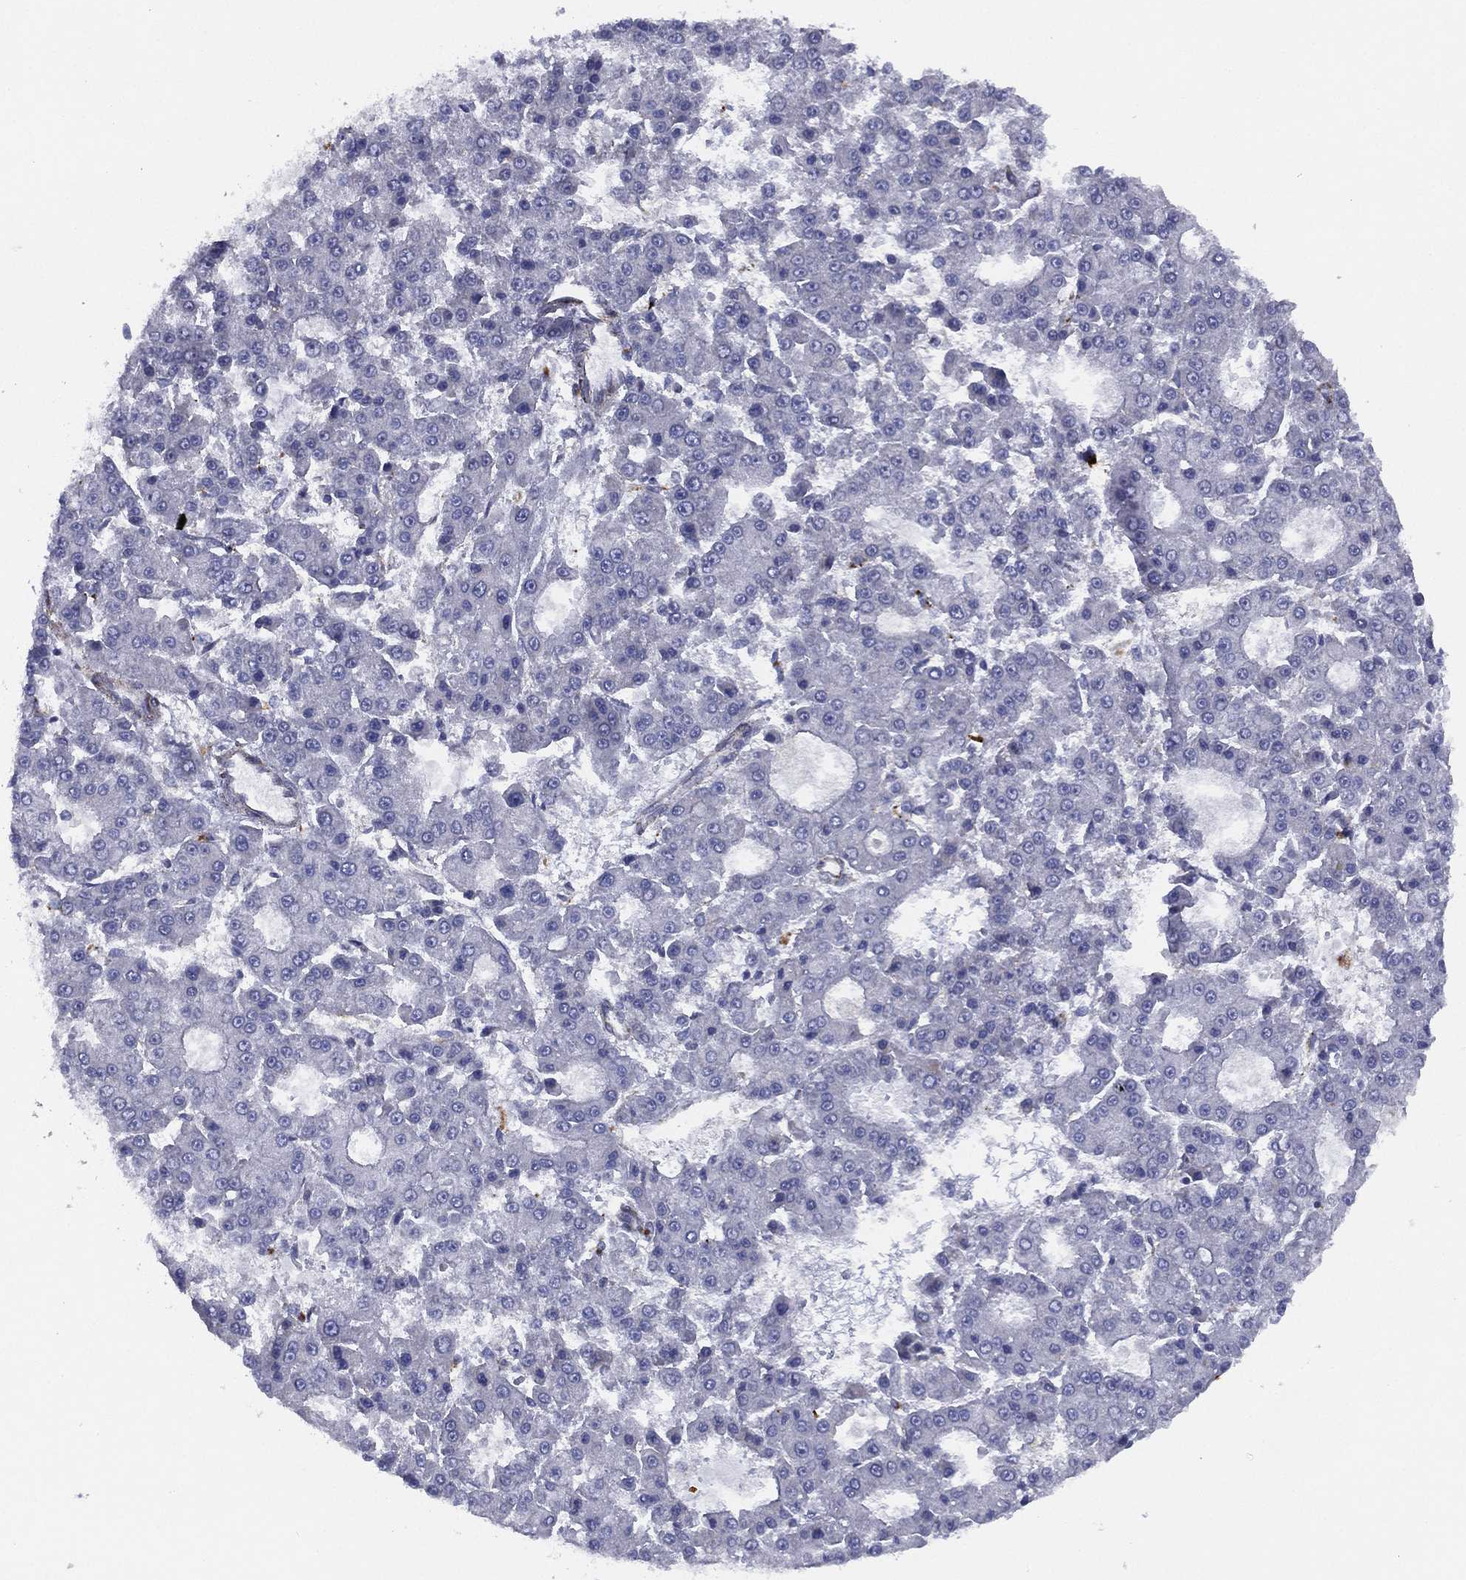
{"staining": {"intensity": "negative", "quantity": "none", "location": "none"}, "tissue": "liver cancer", "cell_type": "Tumor cells", "image_type": "cancer", "snomed": [{"axis": "morphology", "description": "Carcinoma, Hepatocellular, NOS"}, {"axis": "topography", "description": "Liver"}], "caption": "Liver hepatocellular carcinoma stained for a protein using immunohistochemistry reveals no positivity tumor cells.", "gene": "ZNF223", "patient": {"sex": "male", "age": 70}}